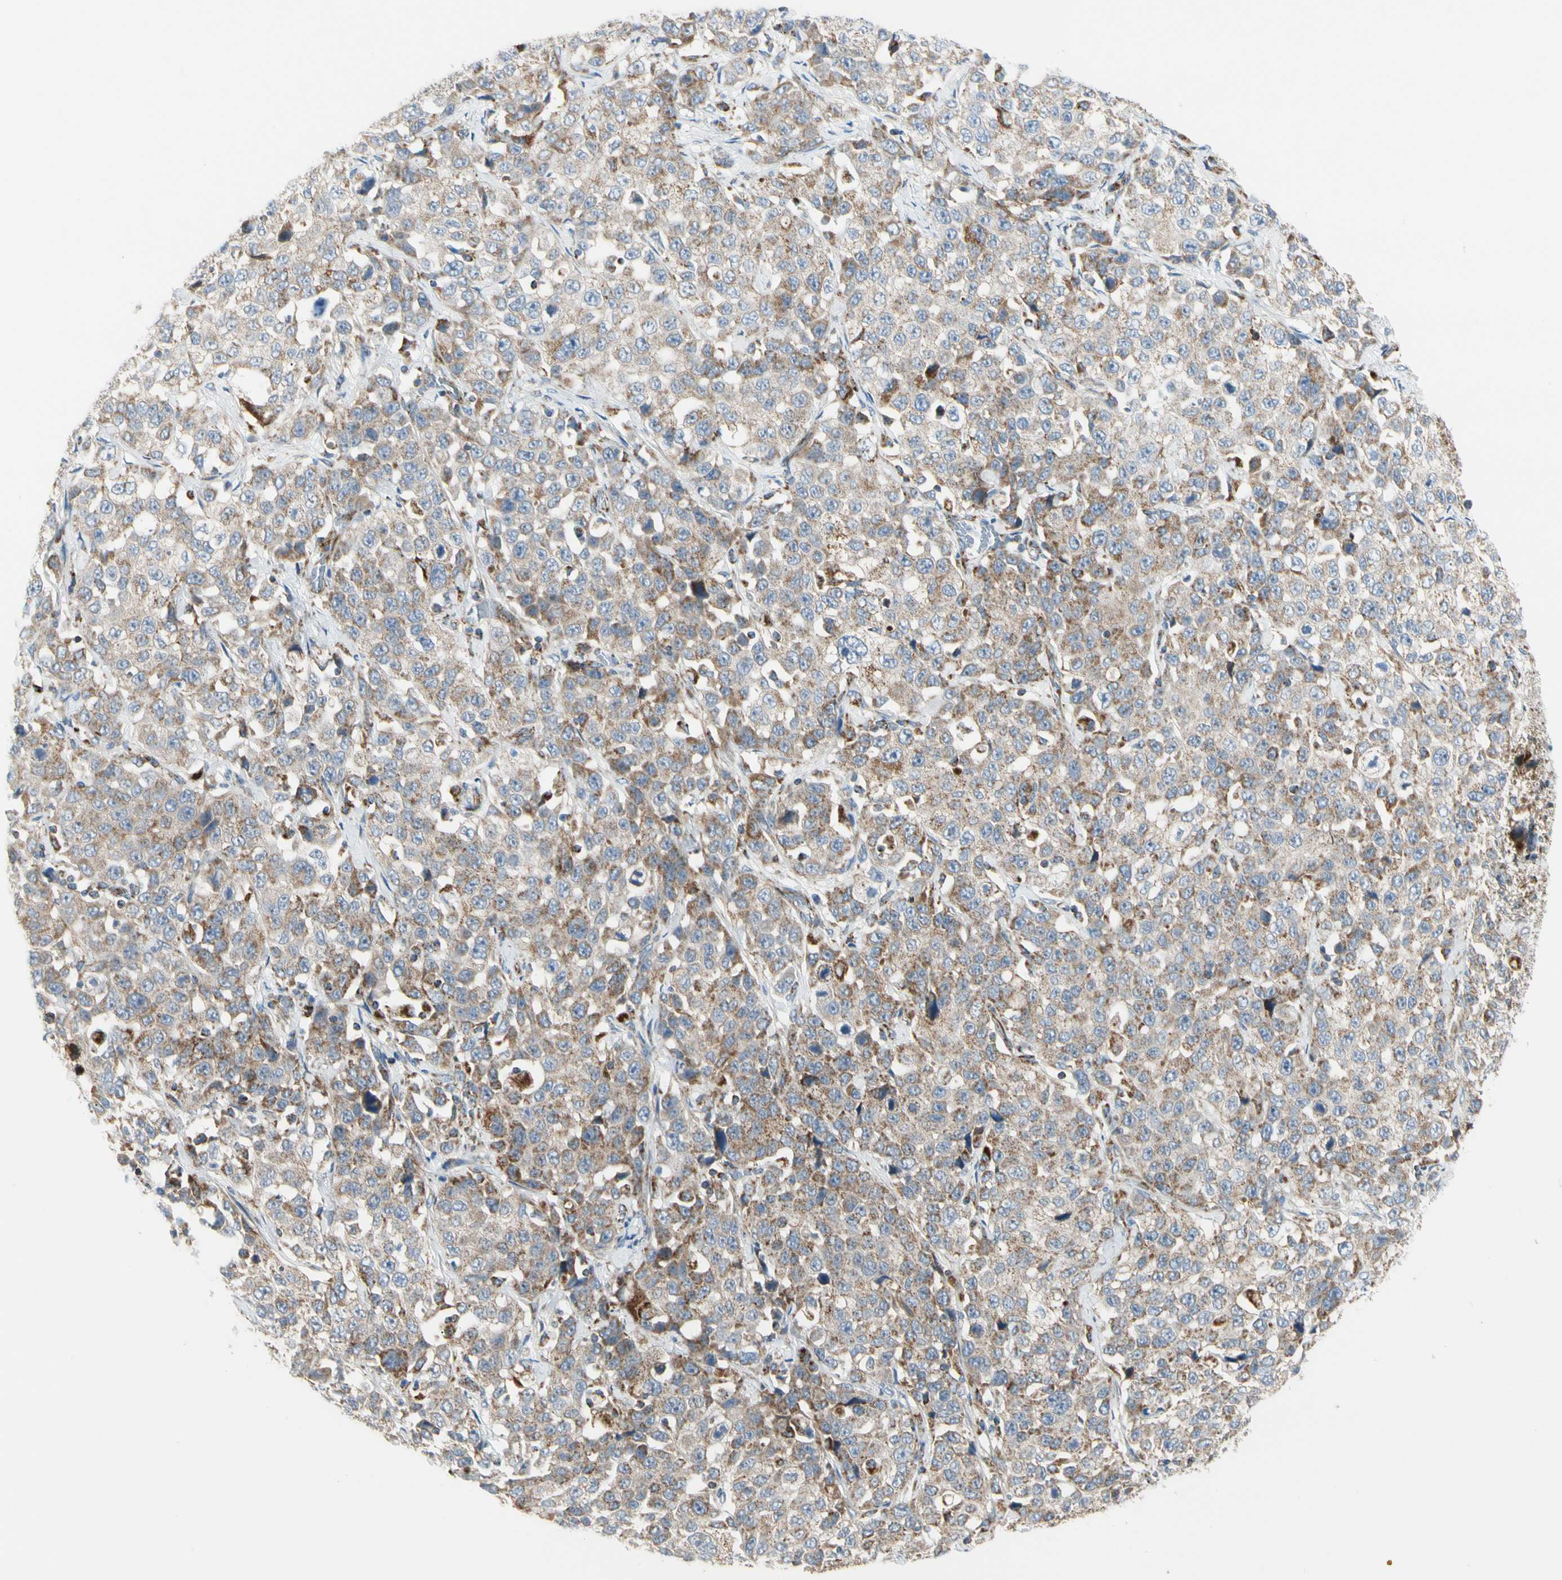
{"staining": {"intensity": "moderate", "quantity": "<25%", "location": "cytoplasmic/membranous"}, "tissue": "stomach cancer", "cell_type": "Tumor cells", "image_type": "cancer", "snomed": [{"axis": "morphology", "description": "Normal tissue, NOS"}, {"axis": "morphology", "description": "Adenocarcinoma, NOS"}, {"axis": "topography", "description": "Stomach"}], "caption": "A brown stain labels moderate cytoplasmic/membranous staining of a protein in human adenocarcinoma (stomach) tumor cells.", "gene": "TBC1D10A", "patient": {"sex": "male", "age": 48}}